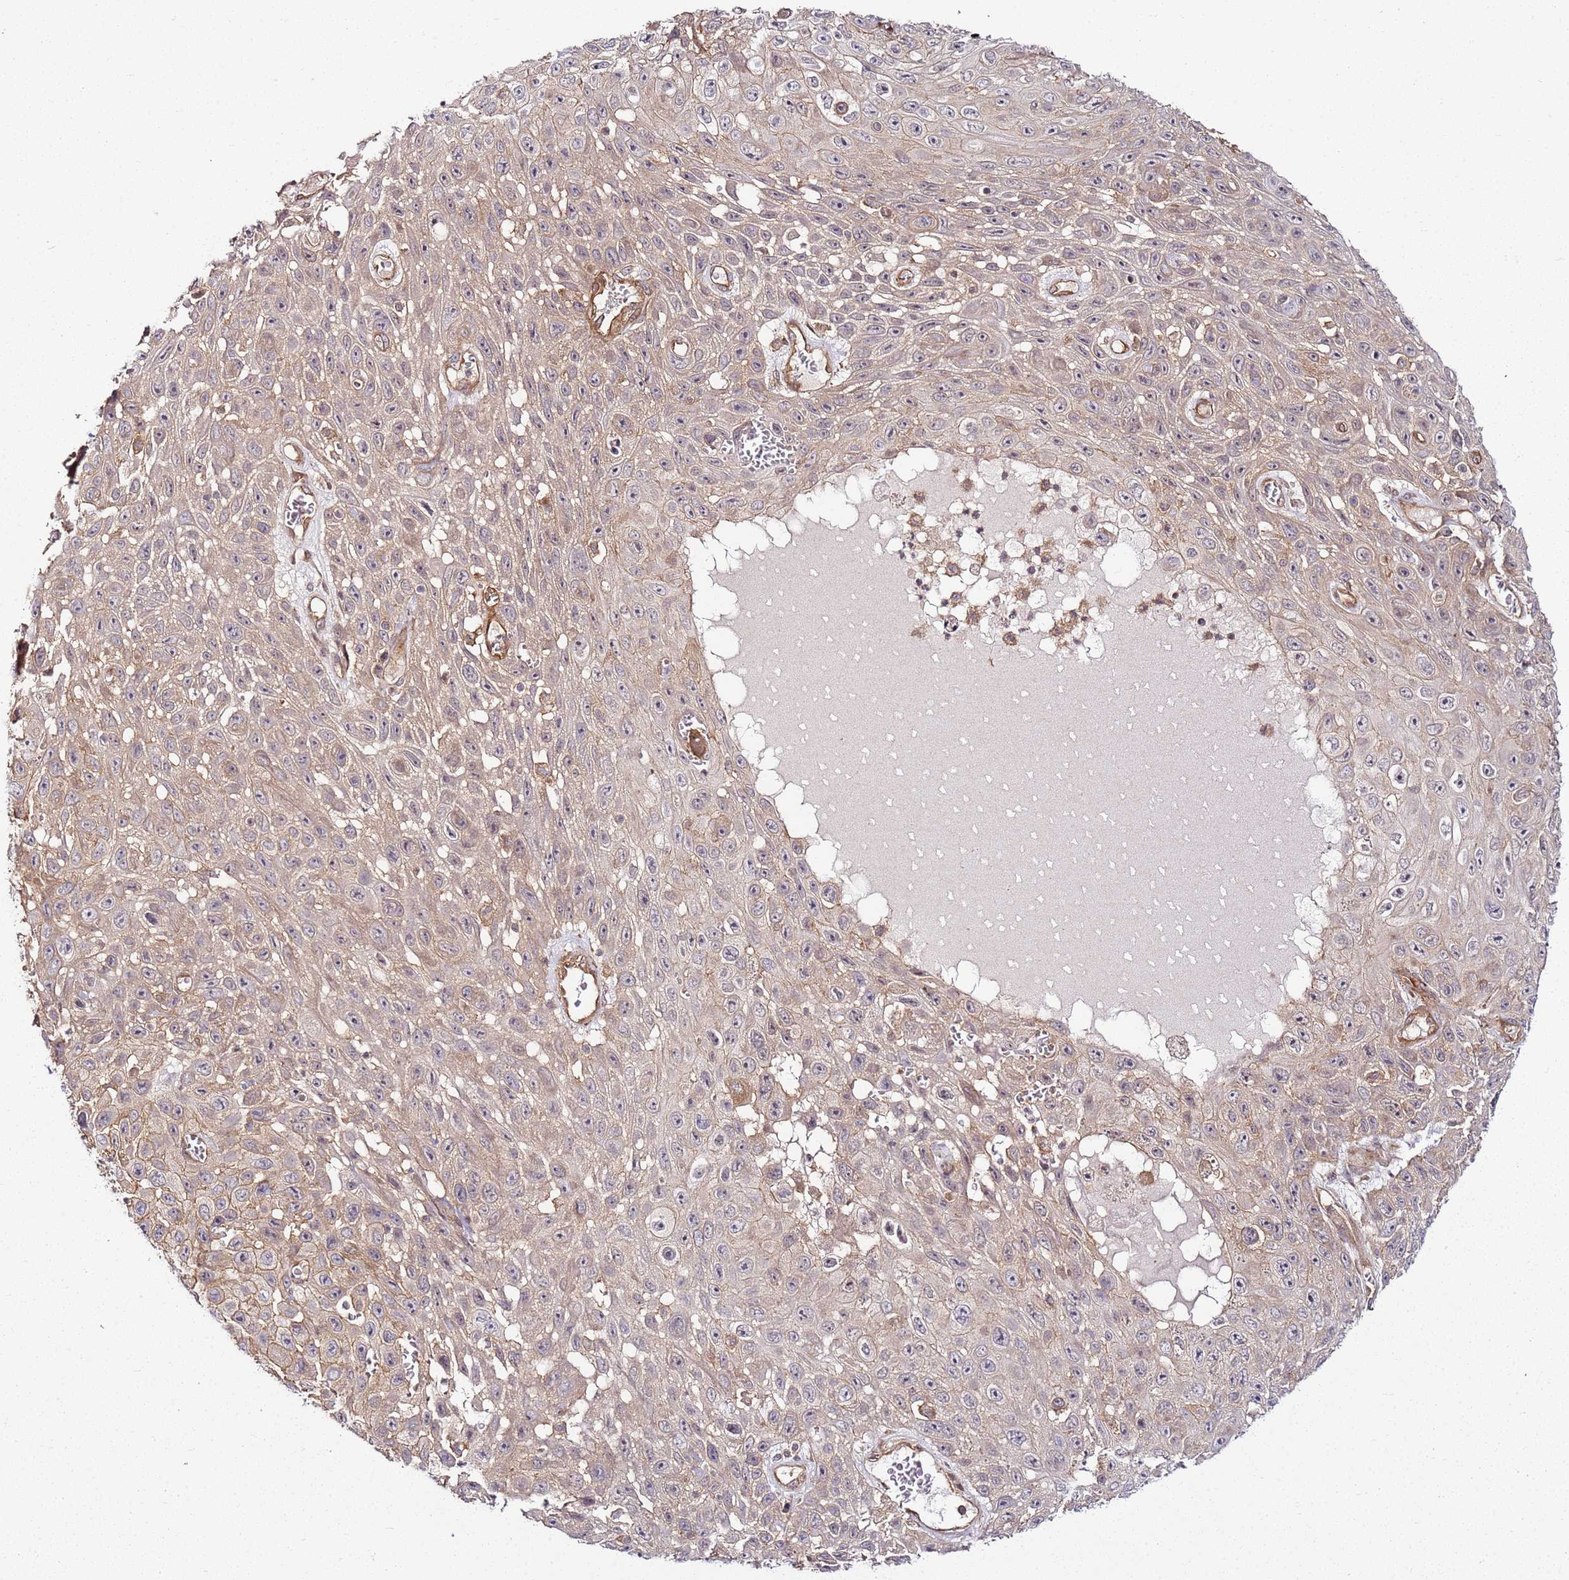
{"staining": {"intensity": "weak", "quantity": "<25%", "location": "nuclear"}, "tissue": "skin cancer", "cell_type": "Tumor cells", "image_type": "cancer", "snomed": [{"axis": "morphology", "description": "Squamous cell carcinoma, NOS"}, {"axis": "topography", "description": "Skin"}], "caption": "The micrograph demonstrates no significant positivity in tumor cells of skin cancer (squamous cell carcinoma).", "gene": "CCNYL1", "patient": {"sex": "male", "age": 82}}